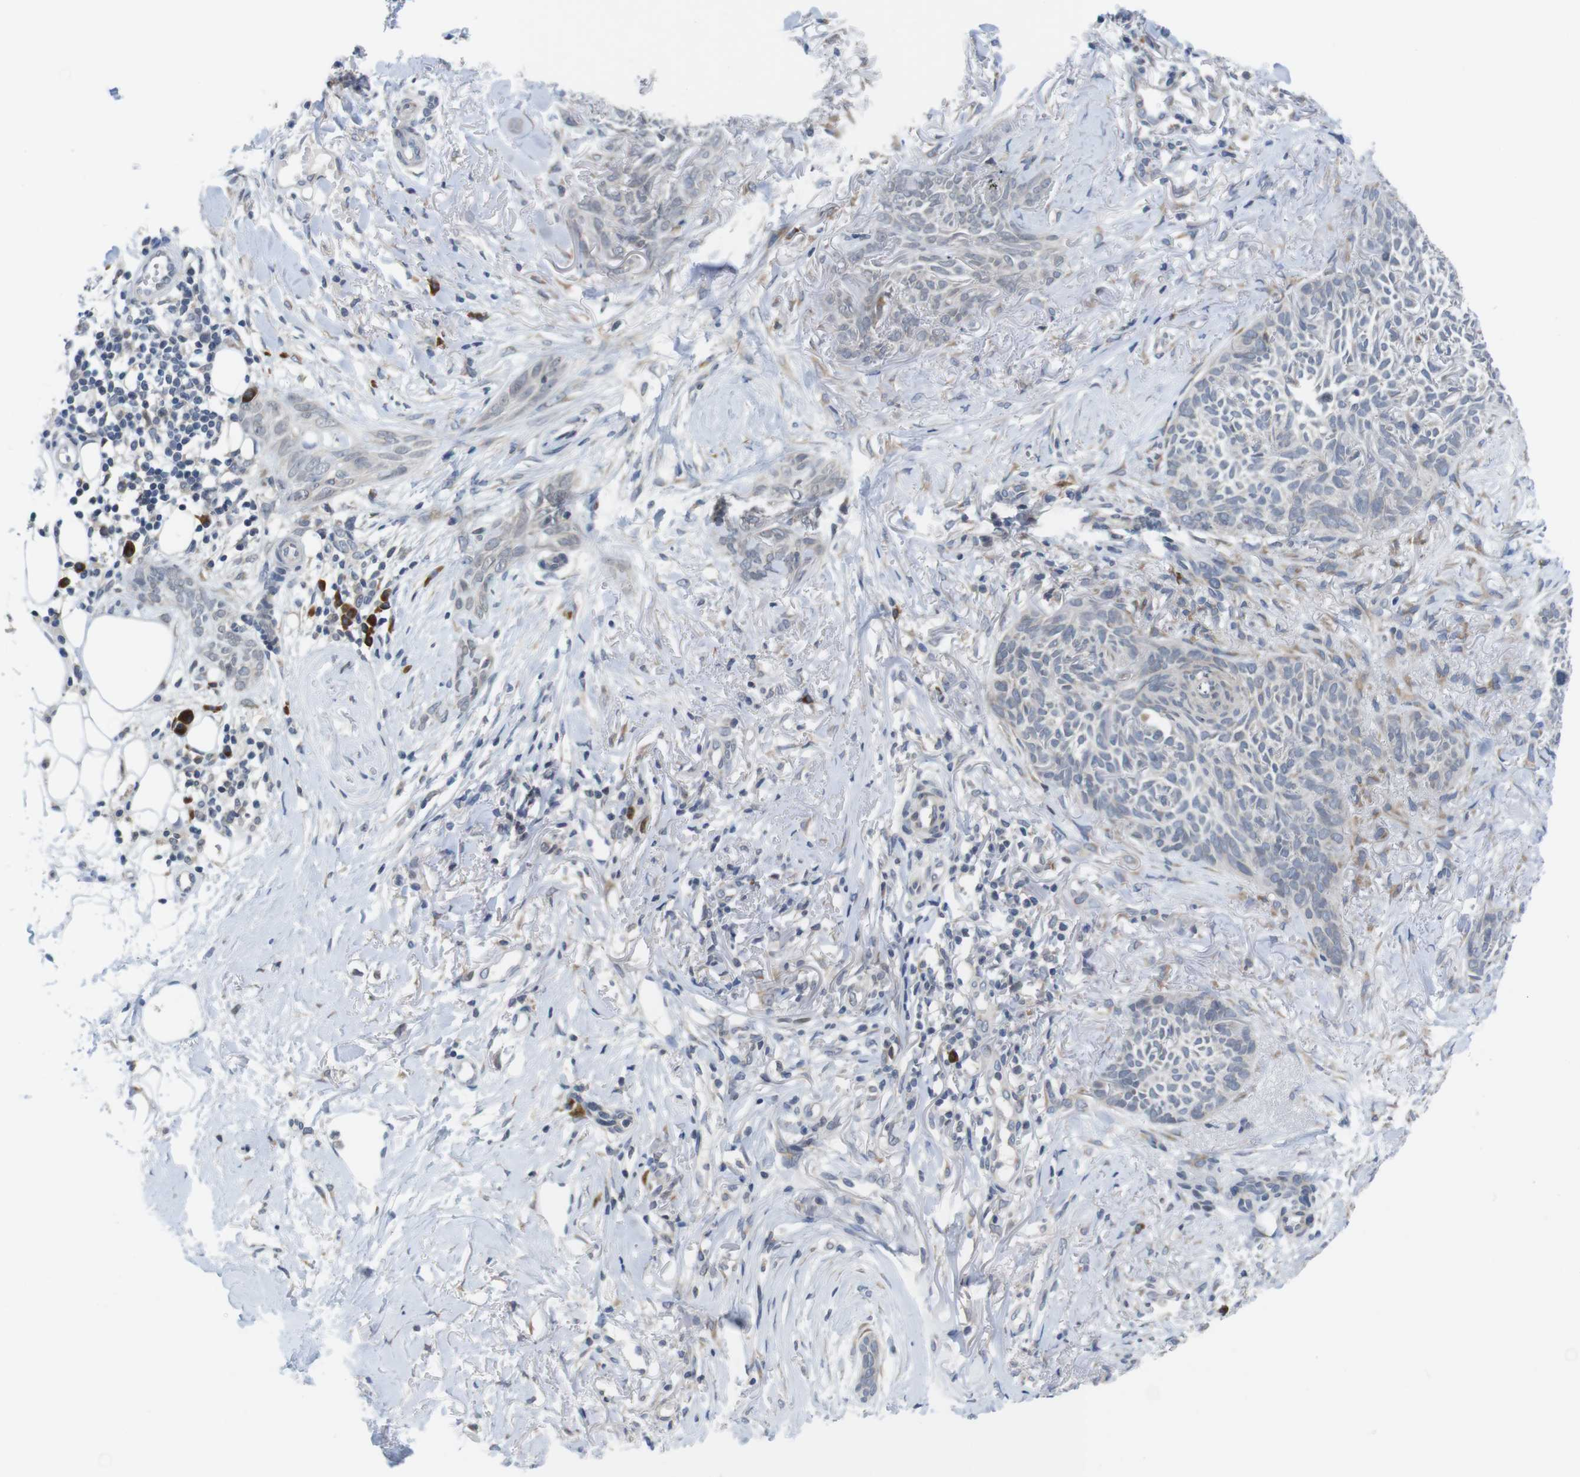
{"staining": {"intensity": "negative", "quantity": "none", "location": "none"}, "tissue": "skin cancer", "cell_type": "Tumor cells", "image_type": "cancer", "snomed": [{"axis": "morphology", "description": "Basal cell carcinoma"}, {"axis": "topography", "description": "Skin"}], "caption": "Tumor cells are negative for protein expression in human skin cancer.", "gene": "ERGIC3", "patient": {"sex": "female", "age": 84}}